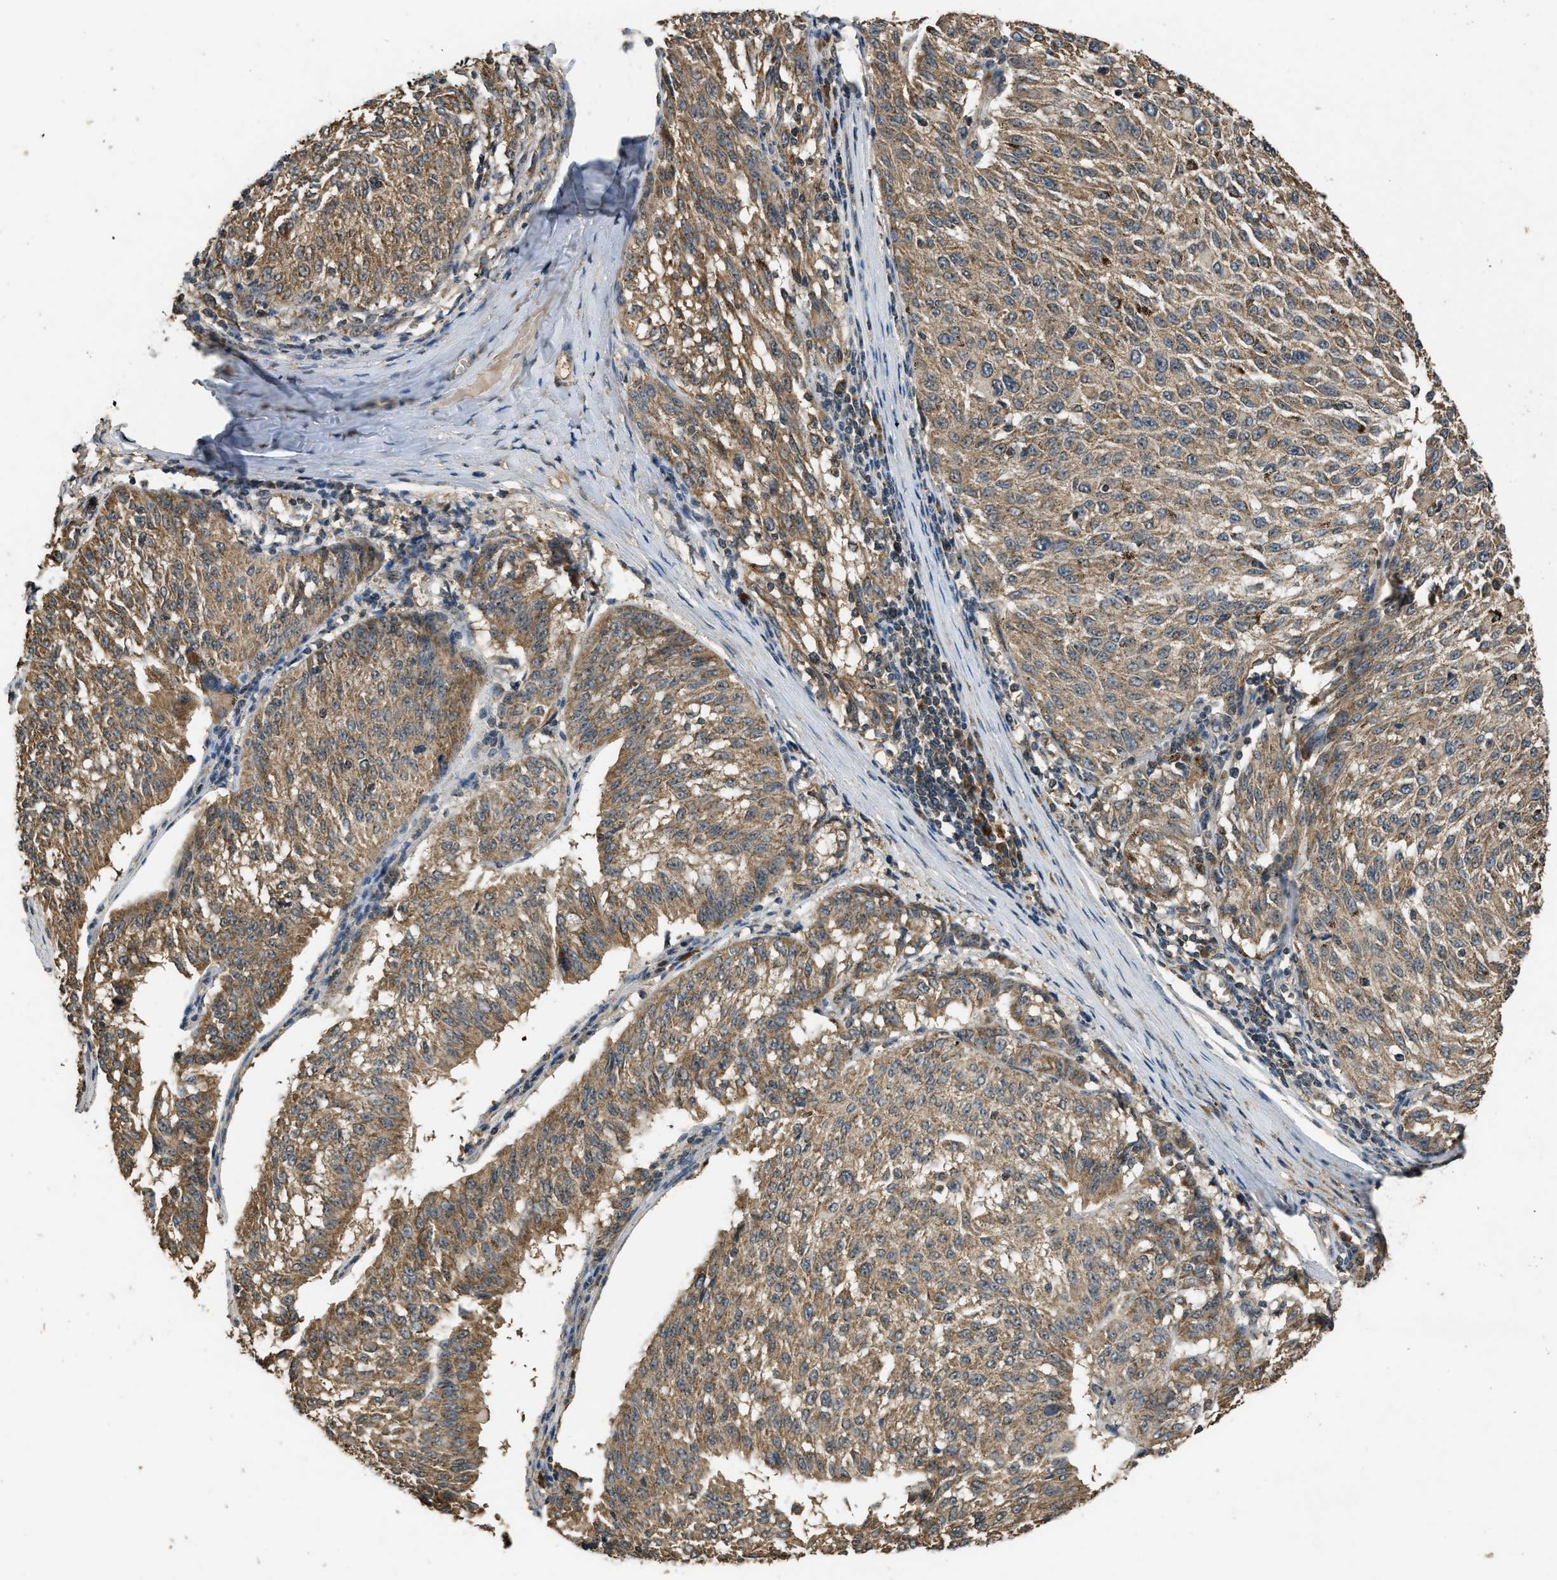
{"staining": {"intensity": "moderate", "quantity": ">75%", "location": "cytoplasmic/membranous"}, "tissue": "melanoma", "cell_type": "Tumor cells", "image_type": "cancer", "snomed": [{"axis": "morphology", "description": "Malignant melanoma, NOS"}, {"axis": "topography", "description": "Skin"}], "caption": "The micrograph exhibits immunohistochemical staining of melanoma. There is moderate cytoplasmic/membranous expression is present in about >75% of tumor cells.", "gene": "DENND6B", "patient": {"sex": "female", "age": 72}}